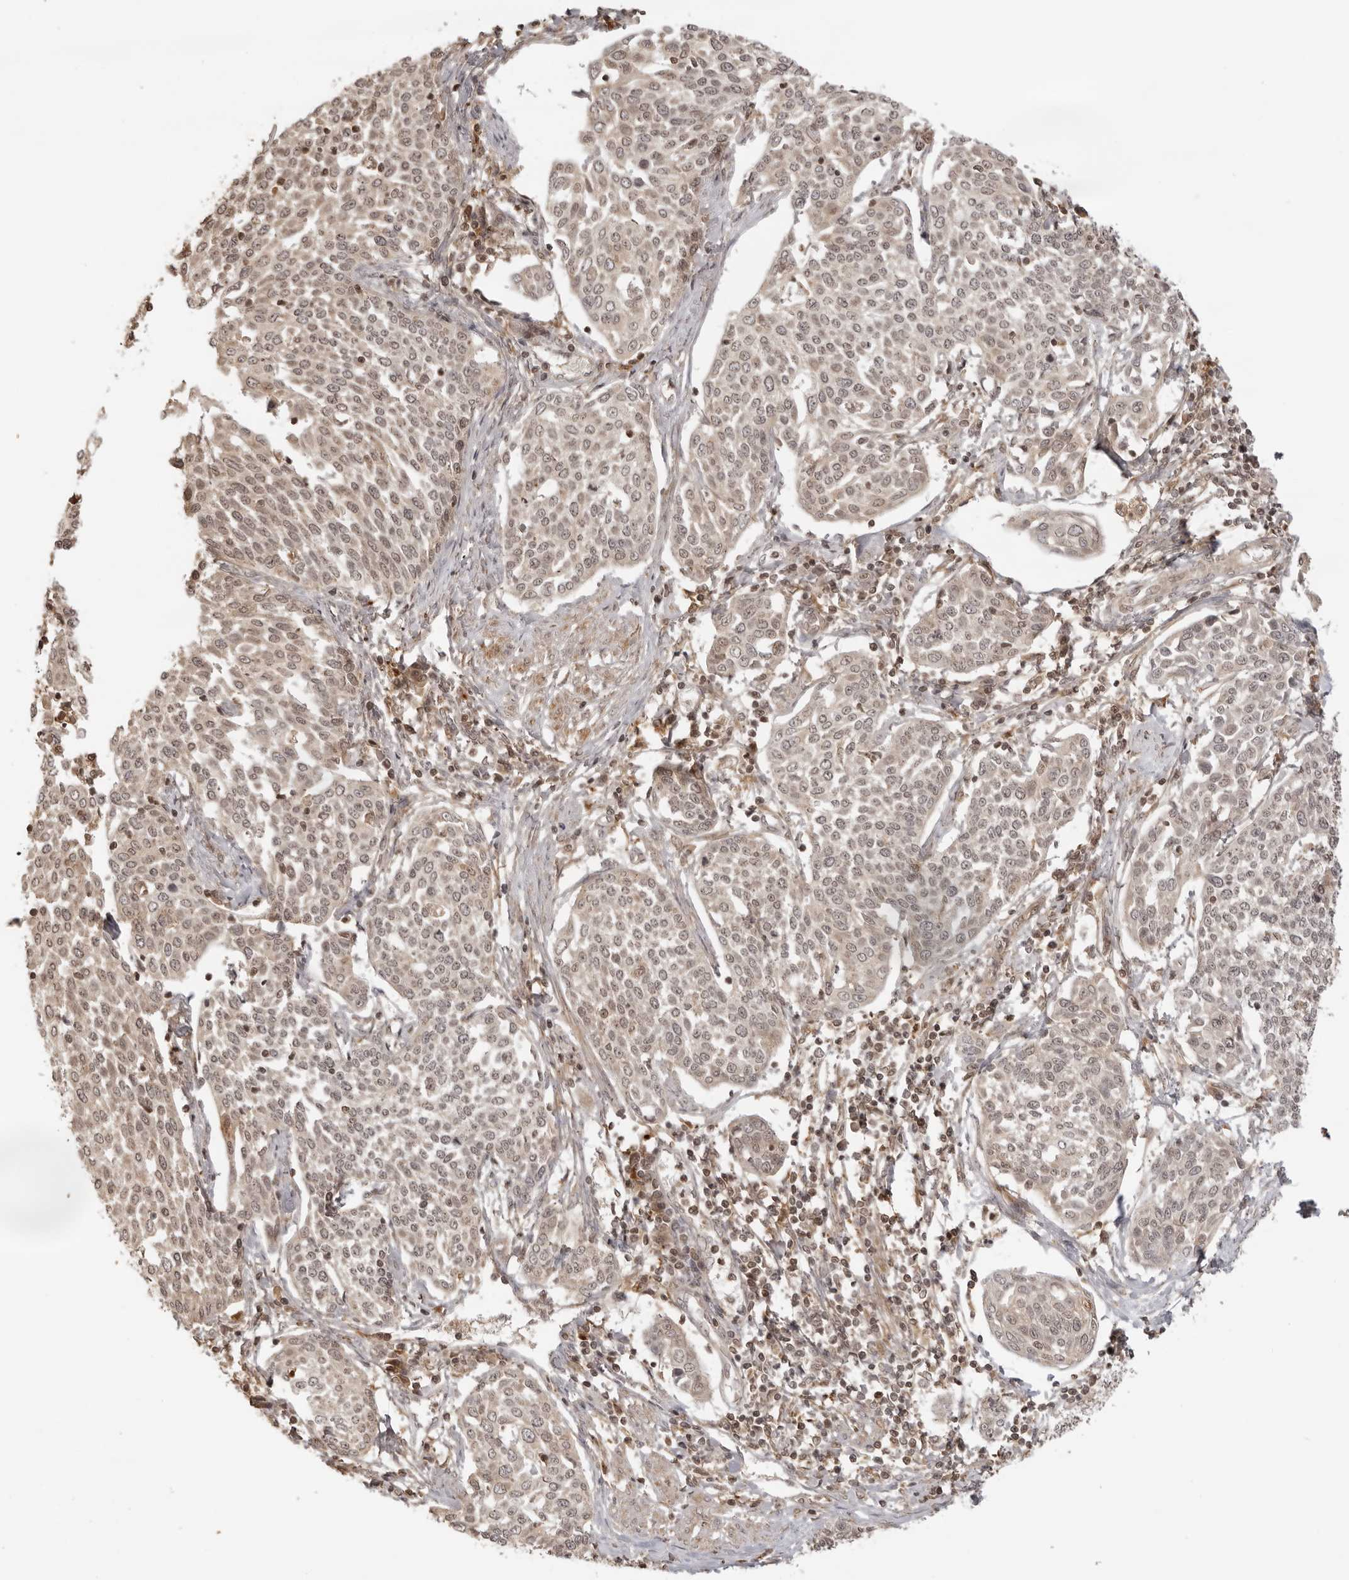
{"staining": {"intensity": "weak", "quantity": ">75%", "location": "cytoplasmic/membranous,nuclear"}, "tissue": "cervical cancer", "cell_type": "Tumor cells", "image_type": "cancer", "snomed": [{"axis": "morphology", "description": "Squamous cell carcinoma, NOS"}, {"axis": "topography", "description": "Cervix"}], "caption": "High-magnification brightfield microscopy of cervical cancer (squamous cell carcinoma) stained with DAB (3,3'-diaminobenzidine) (brown) and counterstained with hematoxylin (blue). tumor cells exhibit weak cytoplasmic/membranous and nuclear expression is present in approximately>75% of cells.", "gene": "IKBKE", "patient": {"sex": "female", "age": 34}}